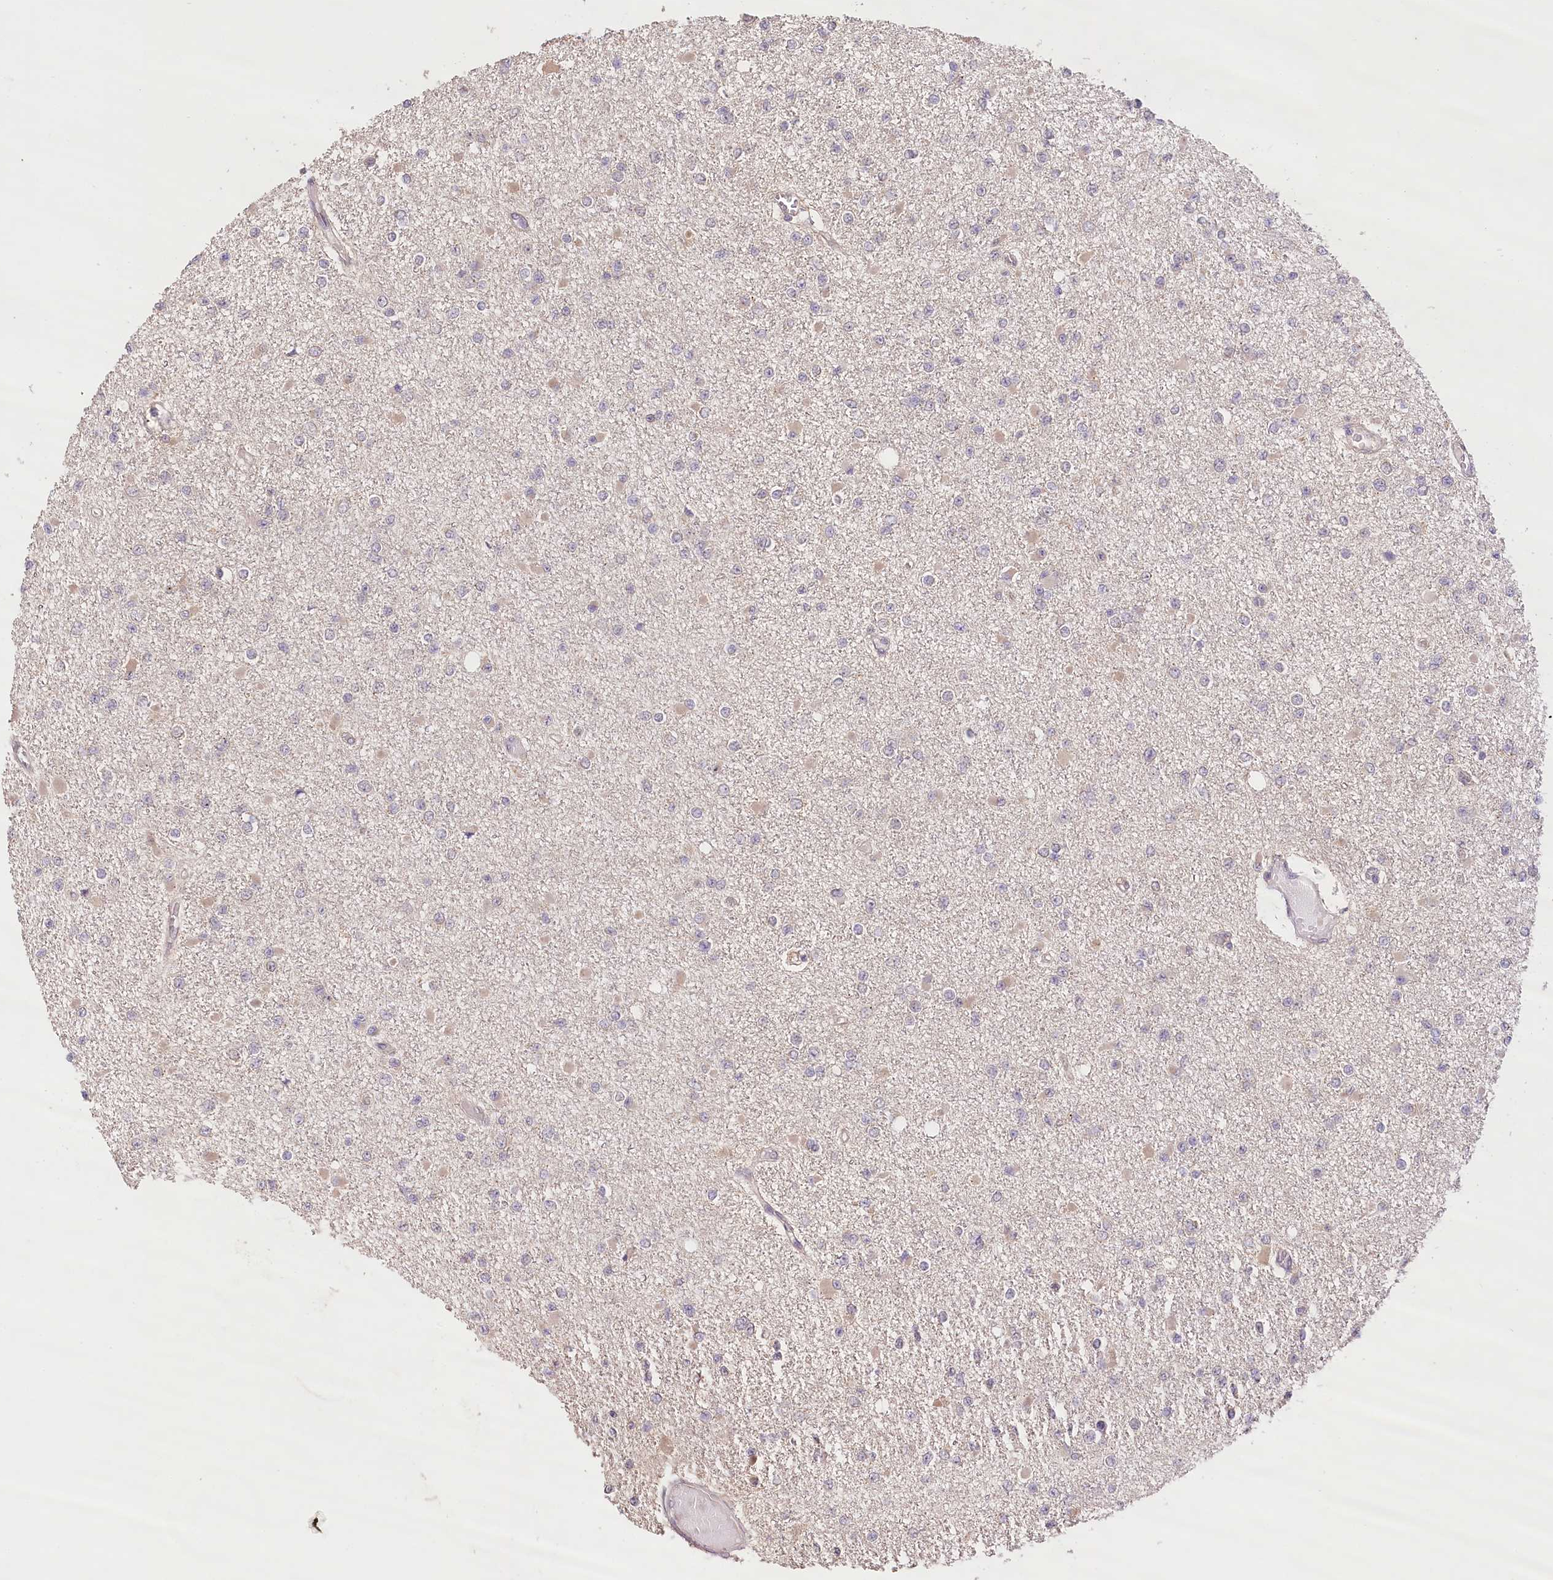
{"staining": {"intensity": "negative", "quantity": "none", "location": "none"}, "tissue": "glioma", "cell_type": "Tumor cells", "image_type": "cancer", "snomed": [{"axis": "morphology", "description": "Glioma, malignant, Low grade"}, {"axis": "topography", "description": "Brain"}], "caption": "Histopathology image shows no significant protein positivity in tumor cells of malignant low-grade glioma.", "gene": "LSS", "patient": {"sex": "female", "age": 22}}